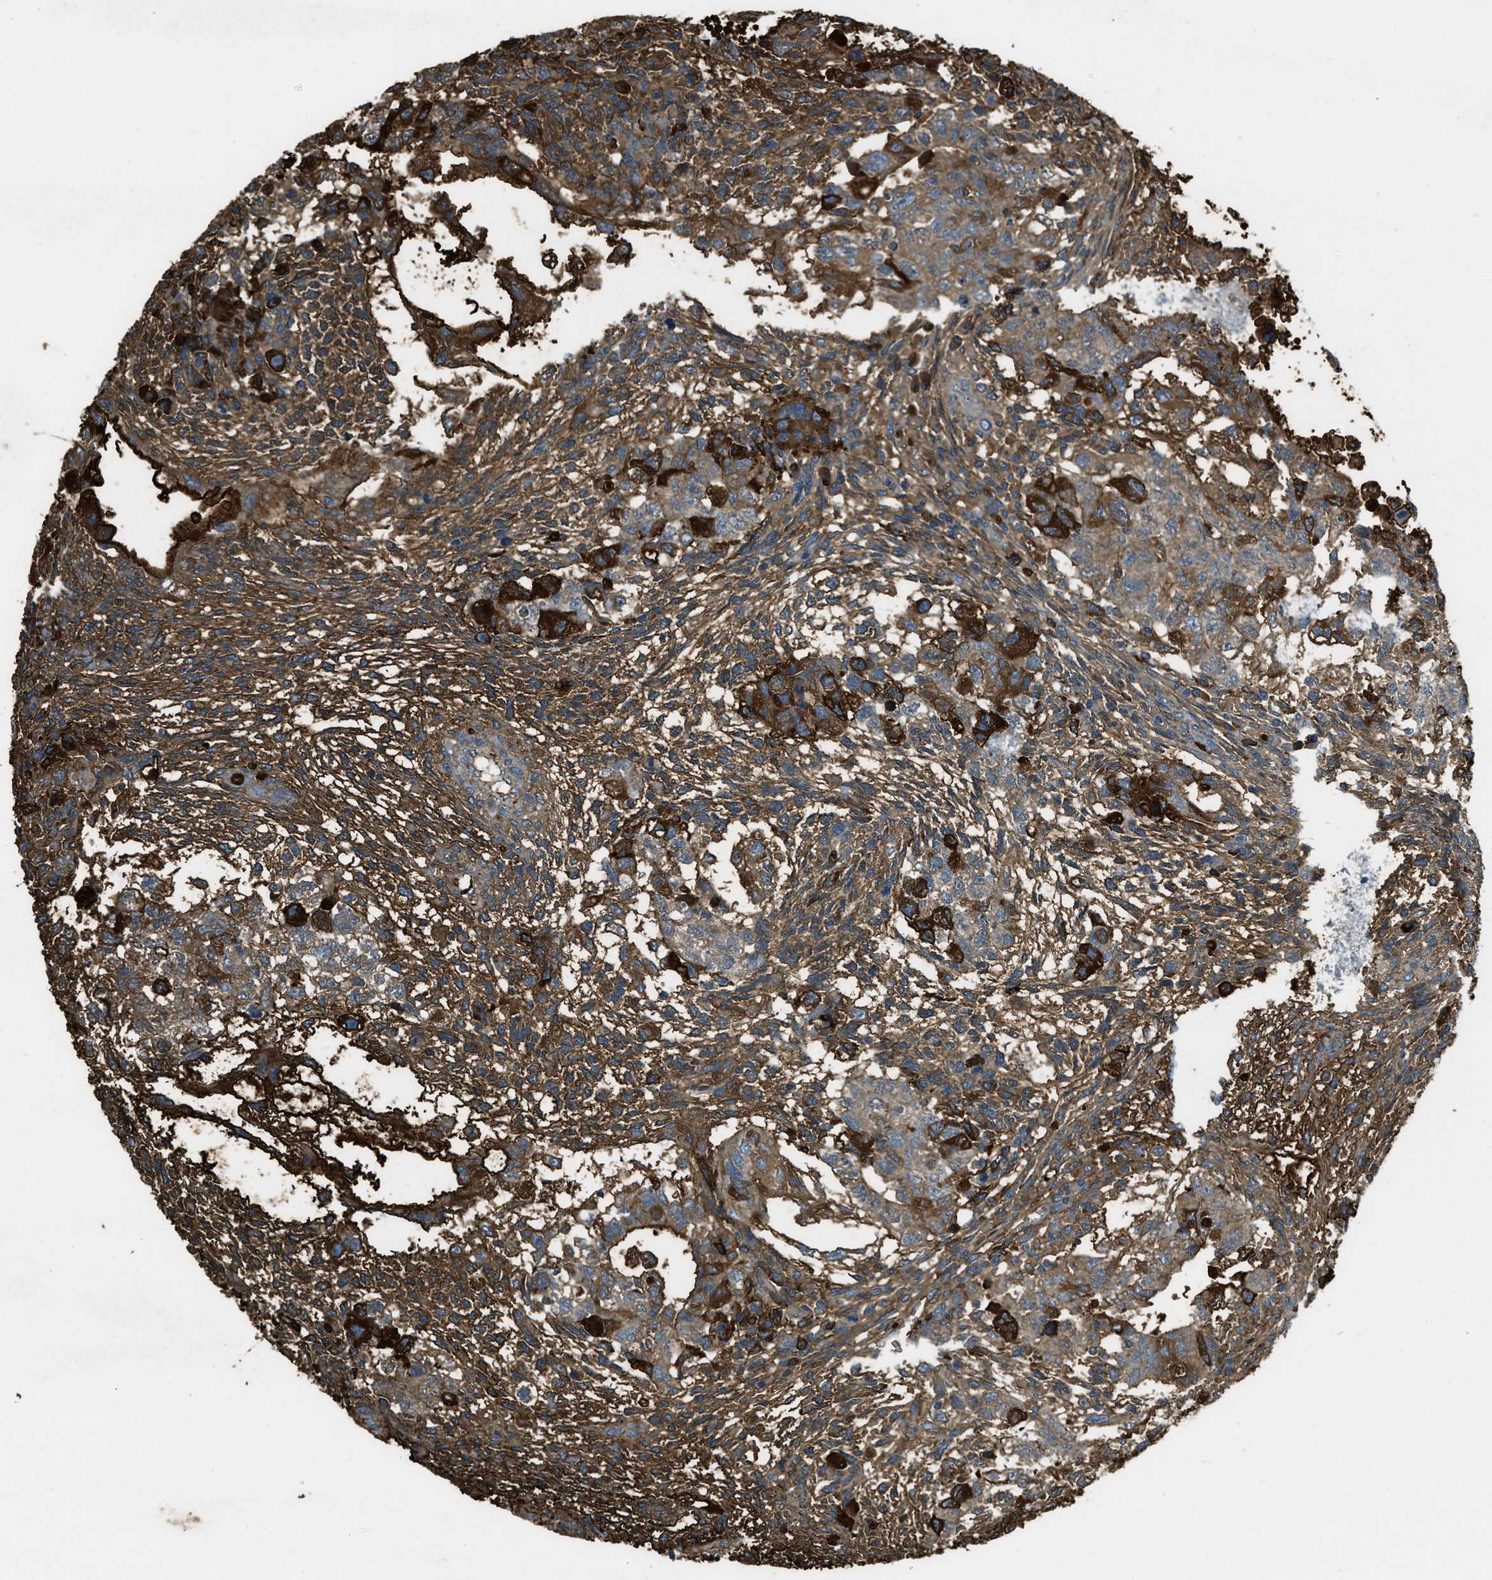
{"staining": {"intensity": "strong", "quantity": "<25%", "location": "cytoplasmic/membranous"}, "tissue": "testis cancer", "cell_type": "Tumor cells", "image_type": "cancer", "snomed": [{"axis": "morphology", "description": "Normal tissue, NOS"}, {"axis": "morphology", "description": "Carcinoma, Embryonal, NOS"}, {"axis": "topography", "description": "Testis"}], "caption": "The image shows staining of testis embryonal carcinoma, revealing strong cytoplasmic/membranous protein positivity (brown color) within tumor cells.", "gene": "PRTN3", "patient": {"sex": "male", "age": 36}}